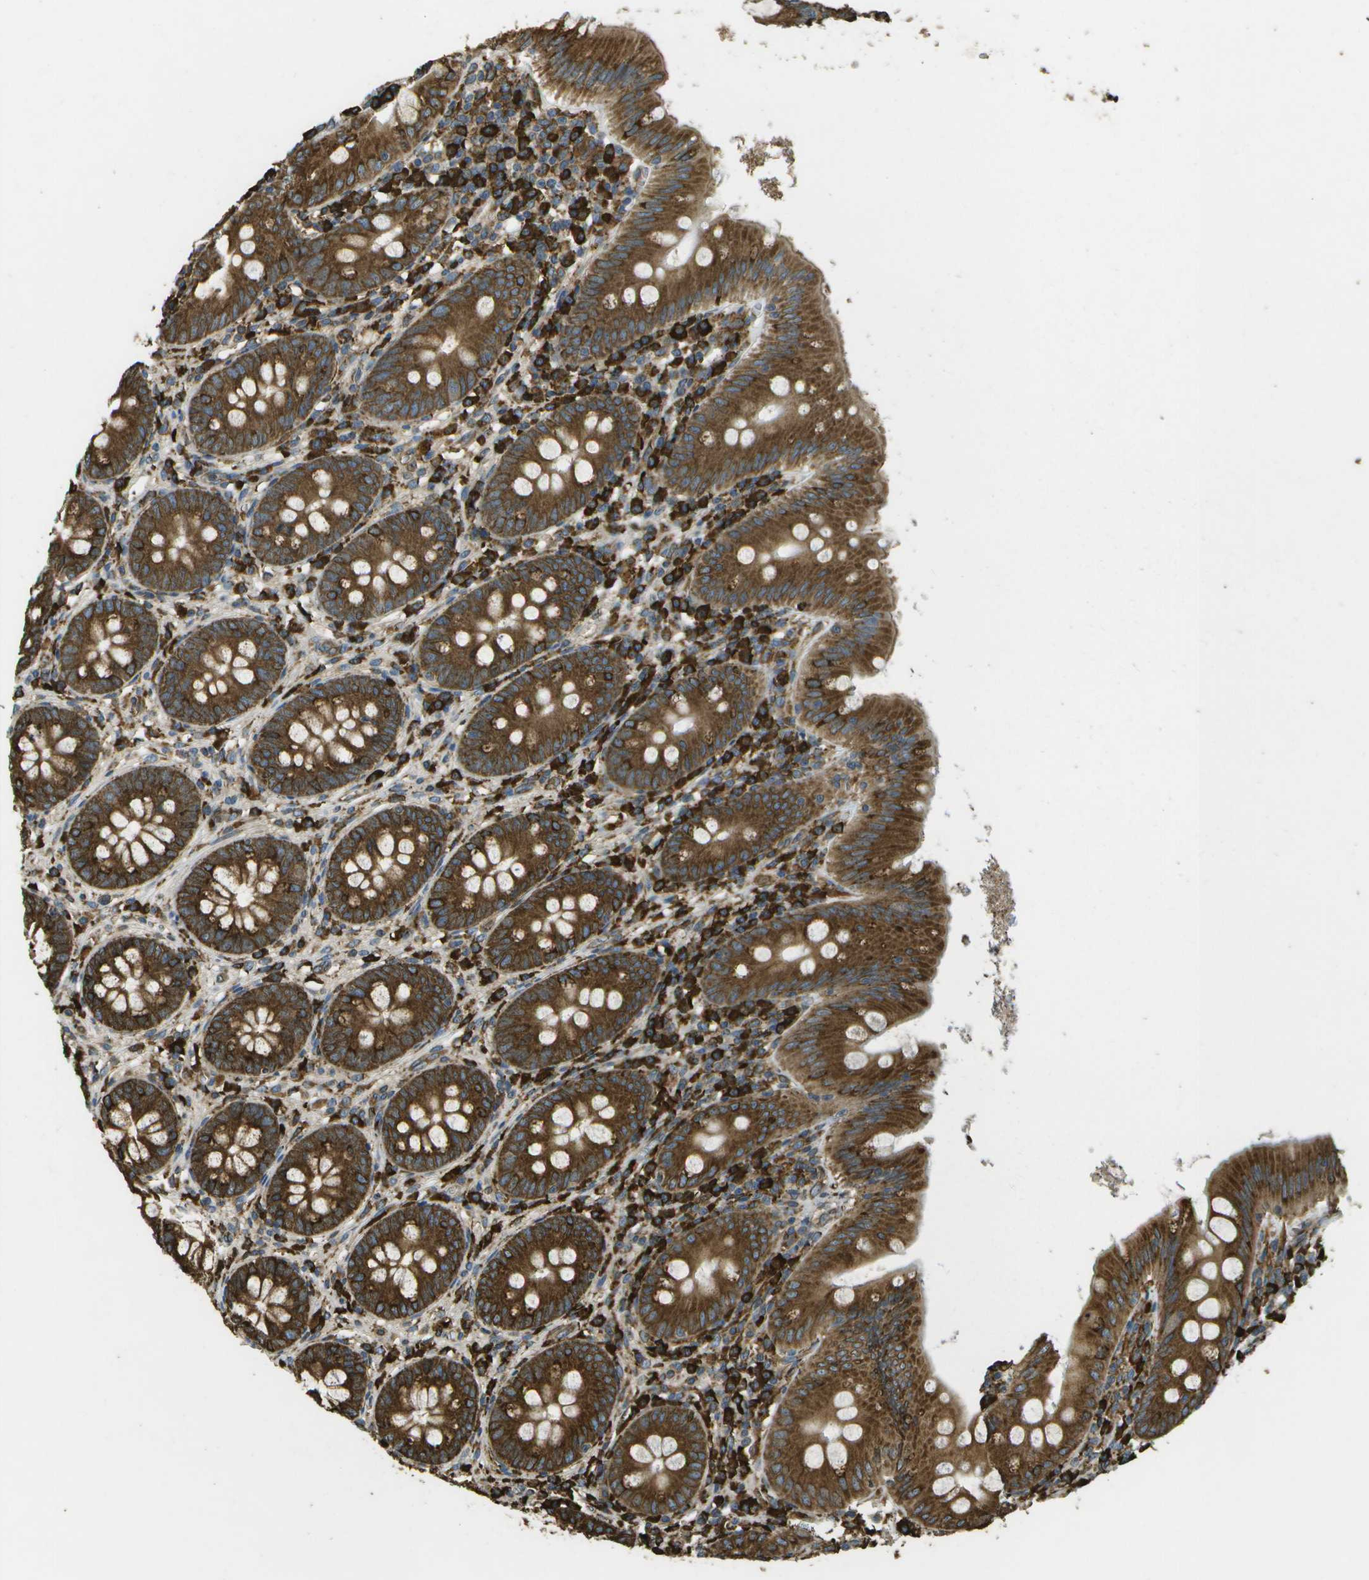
{"staining": {"intensity": "strong", "quantity": "25%-75%", "location": "cytoplasmic/membranous"}, "tissue": "appendix", "cell_type": "Glandular cells", "image_type": "normal", "snomed": [{"axis": "morphology", "description": "Normal tissue, NOS"}, {"axis": "topography", "description": "Appendix"}], "caption": "Protein expression analysis of benign human appendix reveals strong cytoplasmic/membranous positivity in approximately 25%-75% of glandular cells. The staining was performed using DAB (3,3'-diaminobenzidine) to visualize the protein expression in brown, while the nuclei were stained in blue with hematoxylin (Magnification: 20x).", "gene": "PDIA4", "patient": {"sex": "male", "age": 56}}